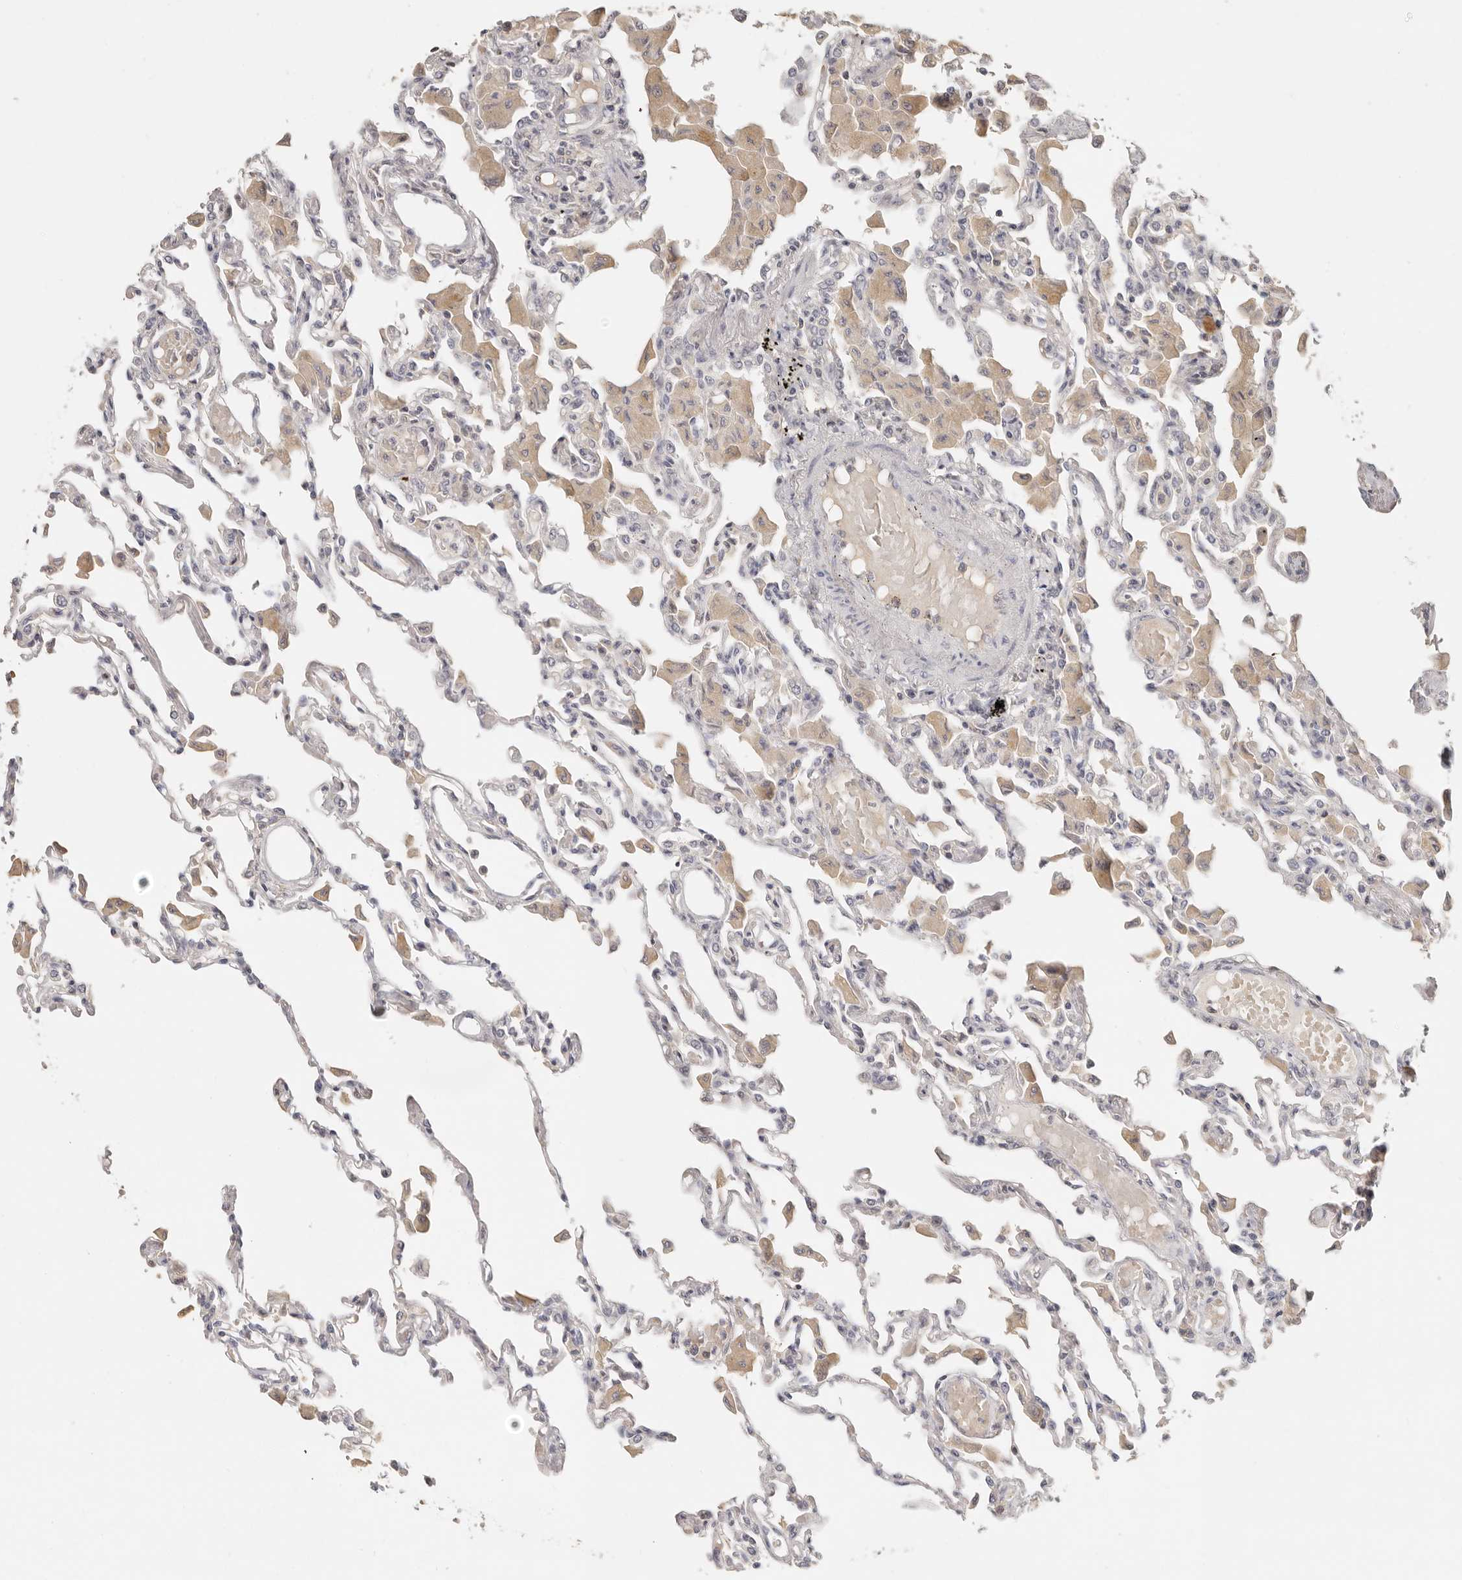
{"staining": {"intensity": "negative", "quantity": "none", "location": "none"}, "tissue": "lung", "cell_type": "Alveolar cells", "image_type": "normal", "snomed": [{"axis": "morphology", "description": "Normal tissue, NOS"}, {"axis": "topography", "description": "Bronchus"}, {"axis": "topography", "description": "Lung"}], "caption": "Benign lung was stained to show a protein in brown. There is no significant positivity in alveolar cells. (DAB IHC visualized using brightfield microscopy, high magnification).", "gene": "CSK", "patient": {"sex": "female", "age": 49}}